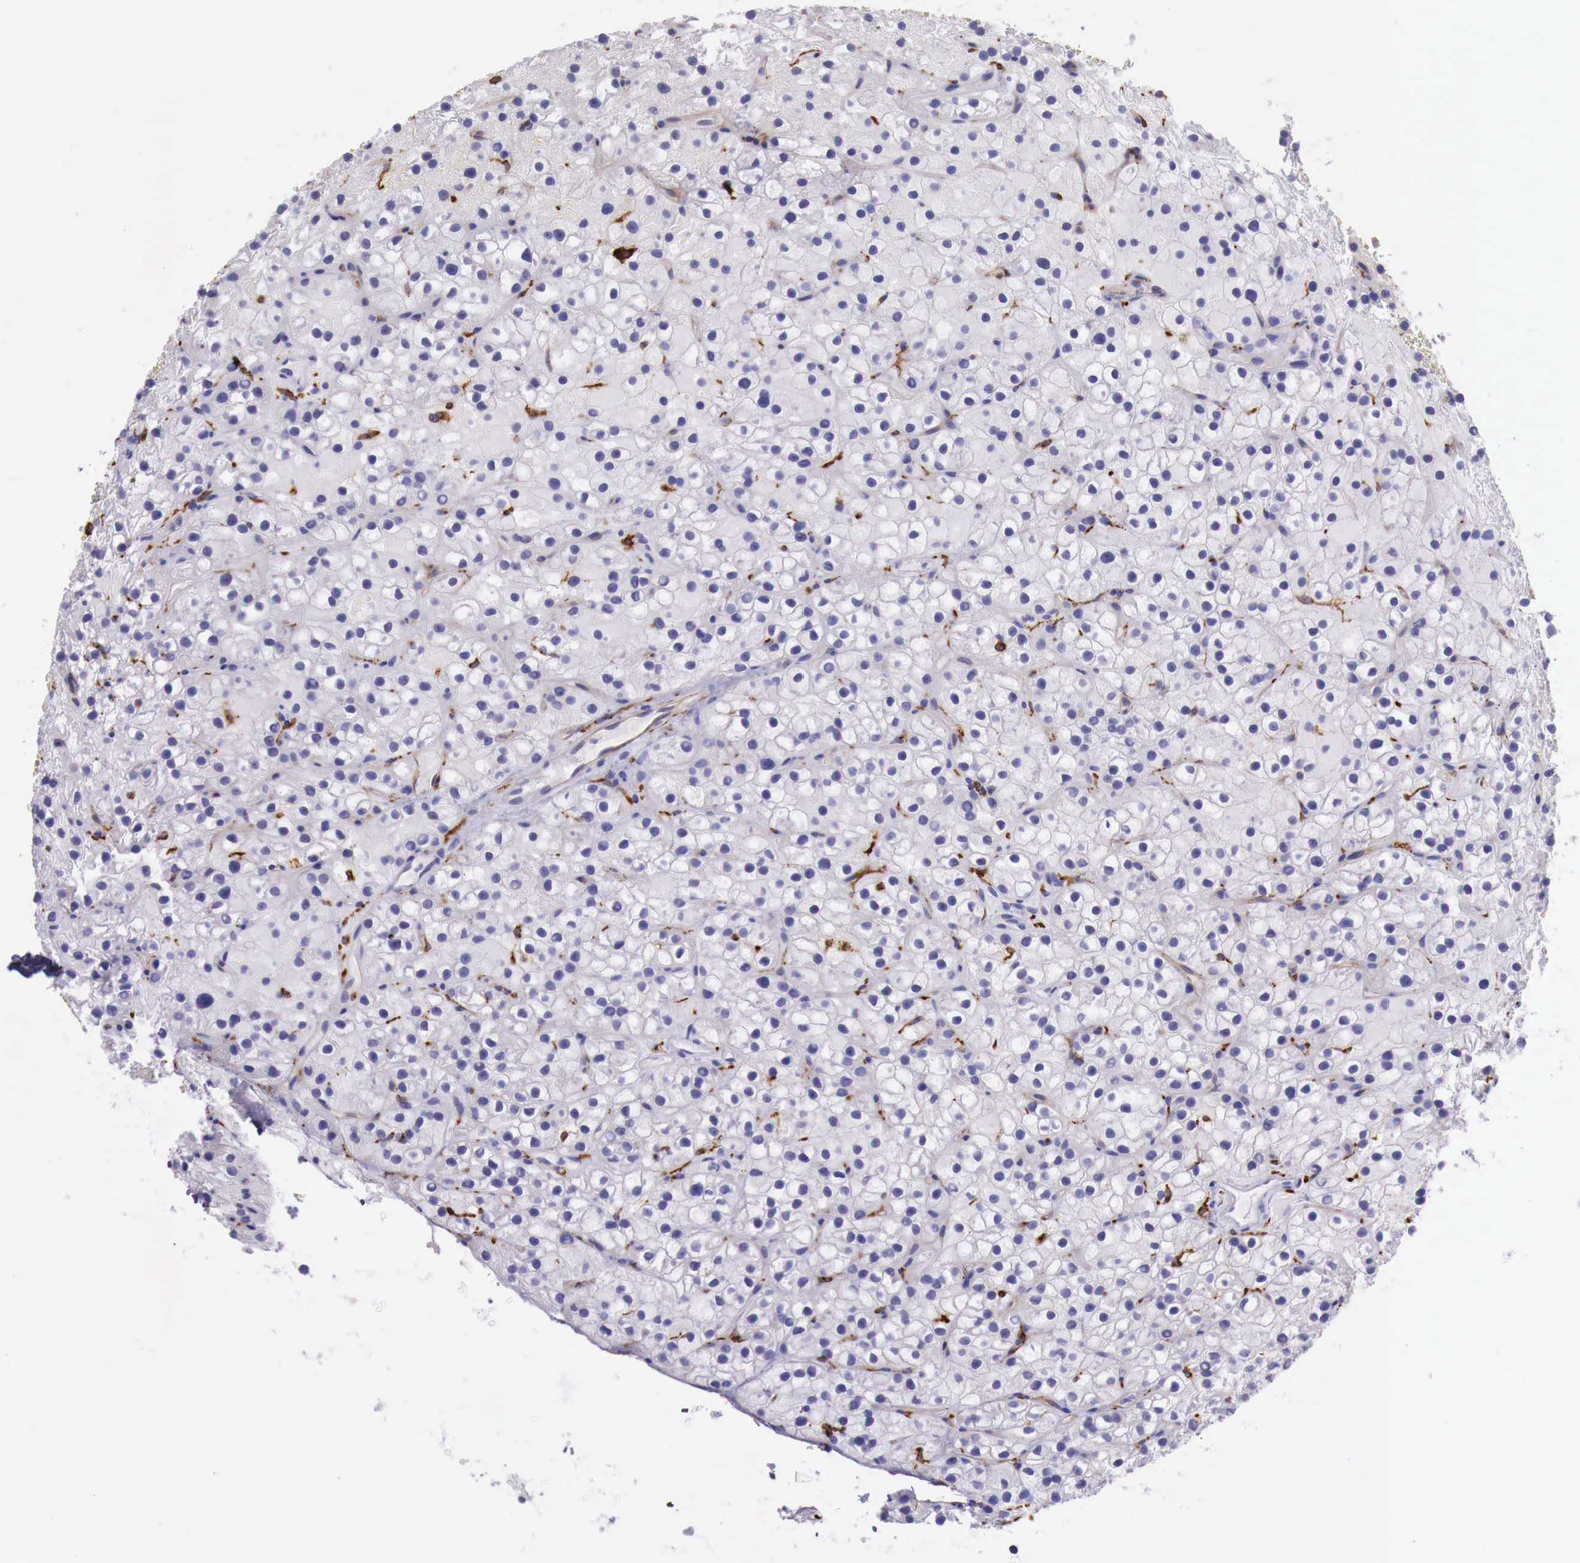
{"staining": {"intensity": "negative", "quantity": "none", "location": "none"}, "tissue": "parathyroid gland", "cell_type": "Glandular cells", "image_type": "normal", "snomed": [{"axis": "morphology", "description": "Normal tissue, NOS"}, {"axis": "topography", "description": "Parathyroid gland"}], "caption": "Protein analysis of normal parathyroid gland shows no significant positivity in glandular cells.", "gene": "MSR1", "patient": {"sex": "female", "age": 71}}